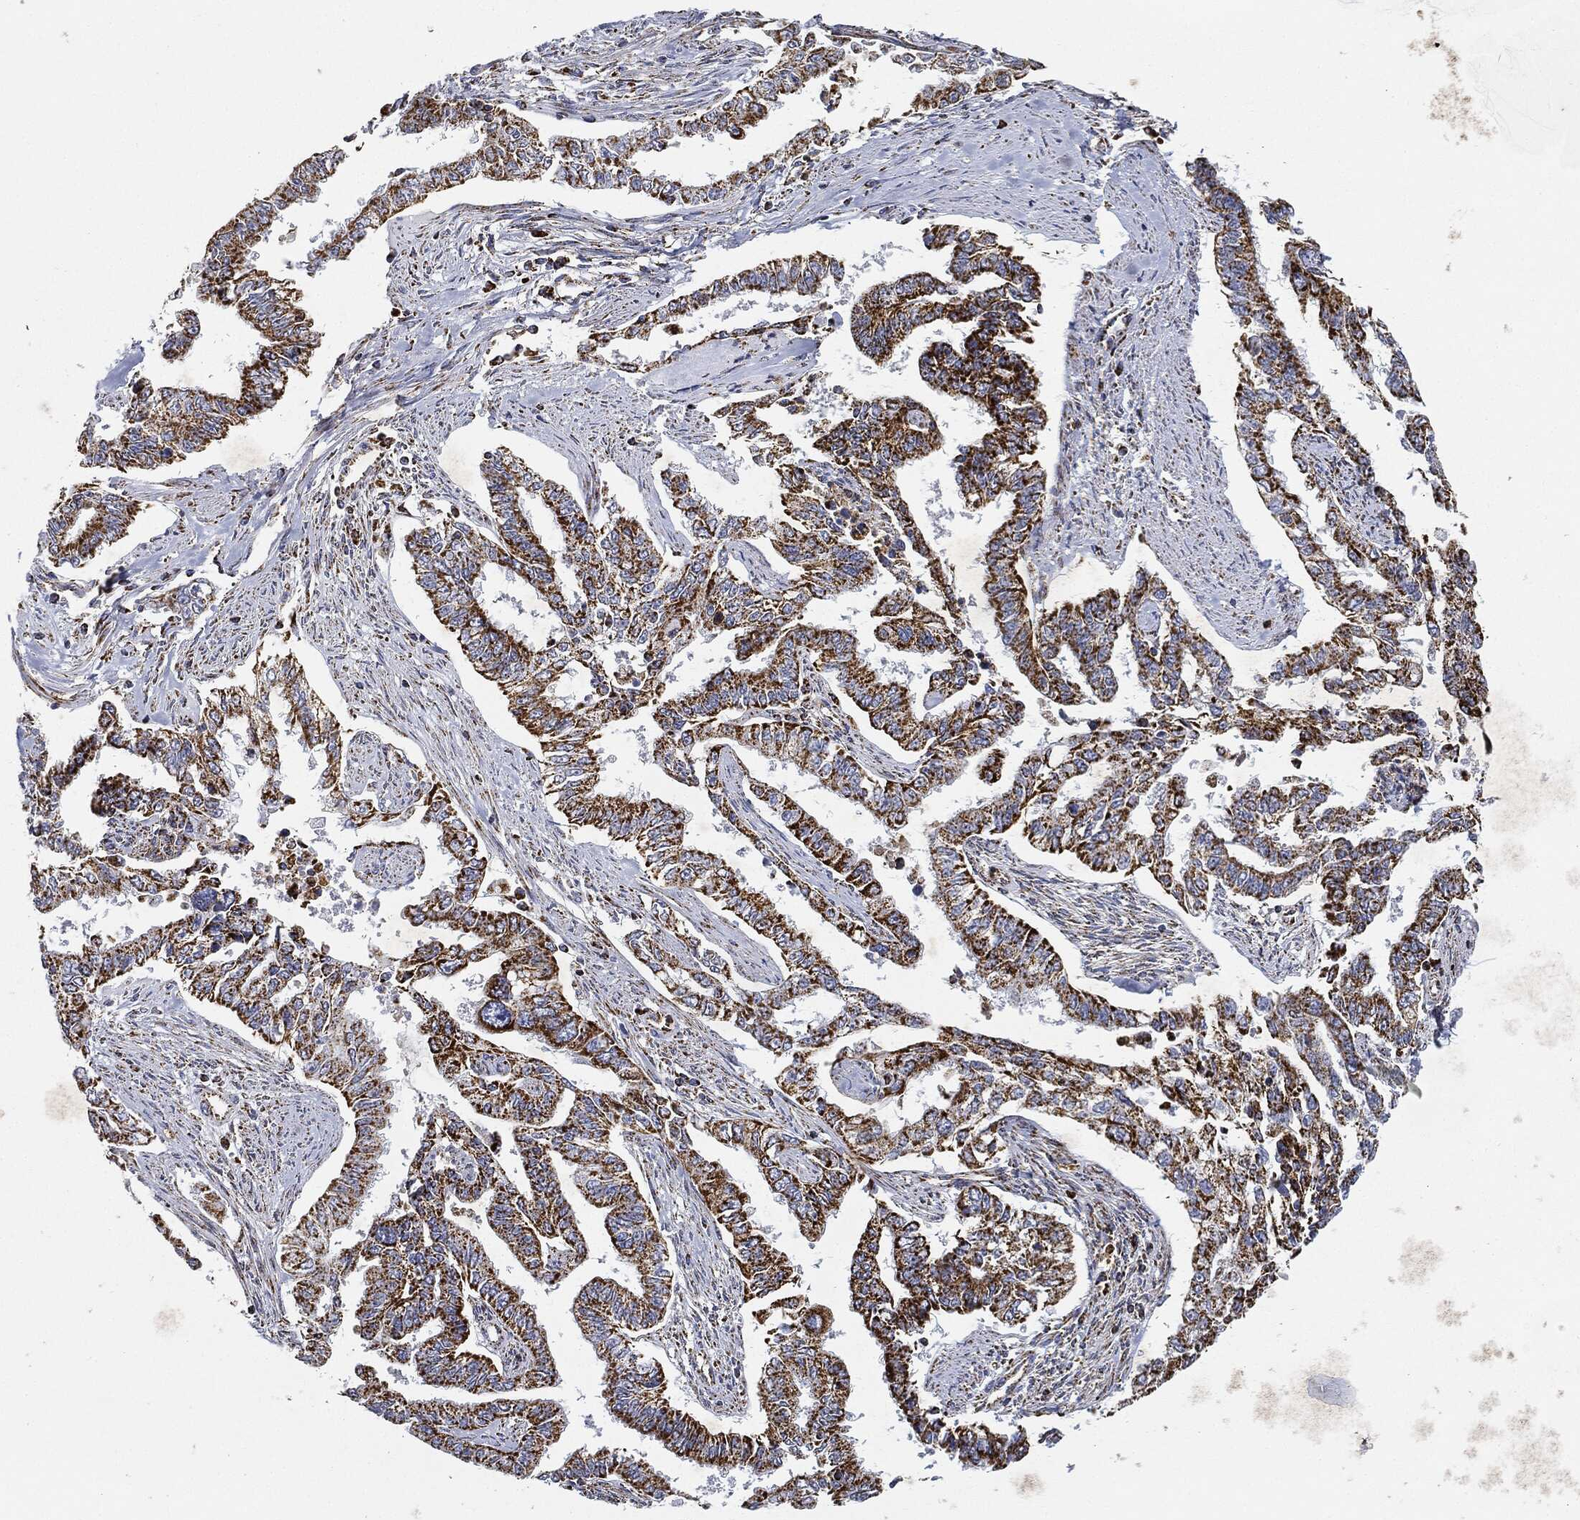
{"staining": {"intensity": "strong", "quantity": ">75%", "location": "cytoplasmic/membranous"}, "tissue": "endometrial cancer", "cell_type": "Tumor cells", "image_type": "cancer", "snomed": [{"axis": "morphology", "description": "Adenocarcinoma, NOS"}, {"axis": "topography", "description": "Uterus"}], "caption": "Strong cytoplasmic/membranous protein expression is identified in about >75% of tumor cells in endometrial adenocarcinoma.", "gene": "CAPN15", "patient": {"sex": "female", "age": 59}}